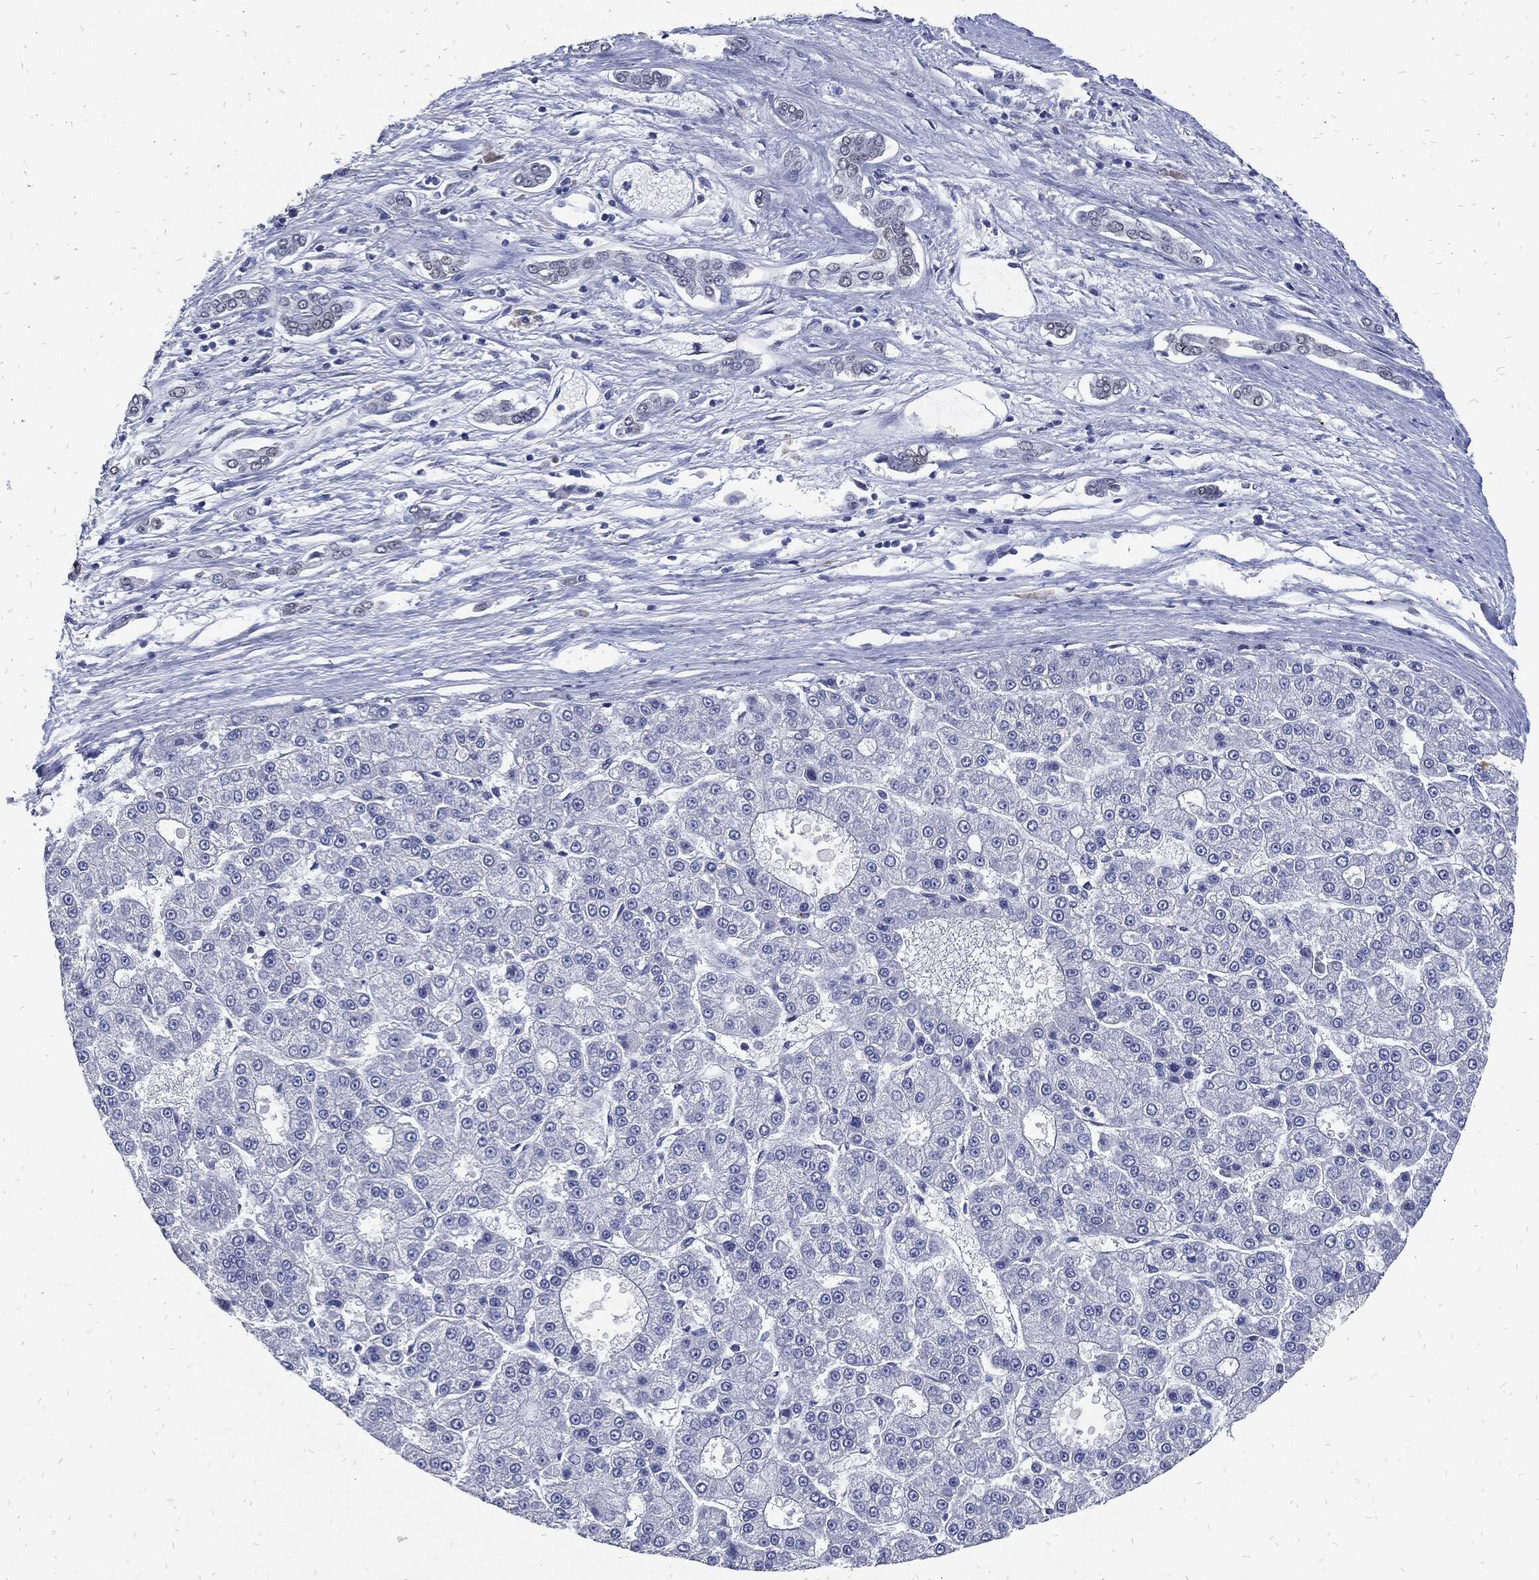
{"staining": {"intensity": "negative", "quantity": "none", "location": "none"}, "tissue": "liver cancer", "cell_type": "Tumor cells", "image_type": "cancer", "snomed": [{"axis": "morphology", "description": "Carcinoma, Hepatocellular, NOS"}, {"axis": "topography", "description": "Liver"}], "caption": "Human liver cancer stained for a protein using immunohistochemistry shows no positivity in tumor cells.", "gene": "JUN", "patient": {"sex": "male", "age": 70}}